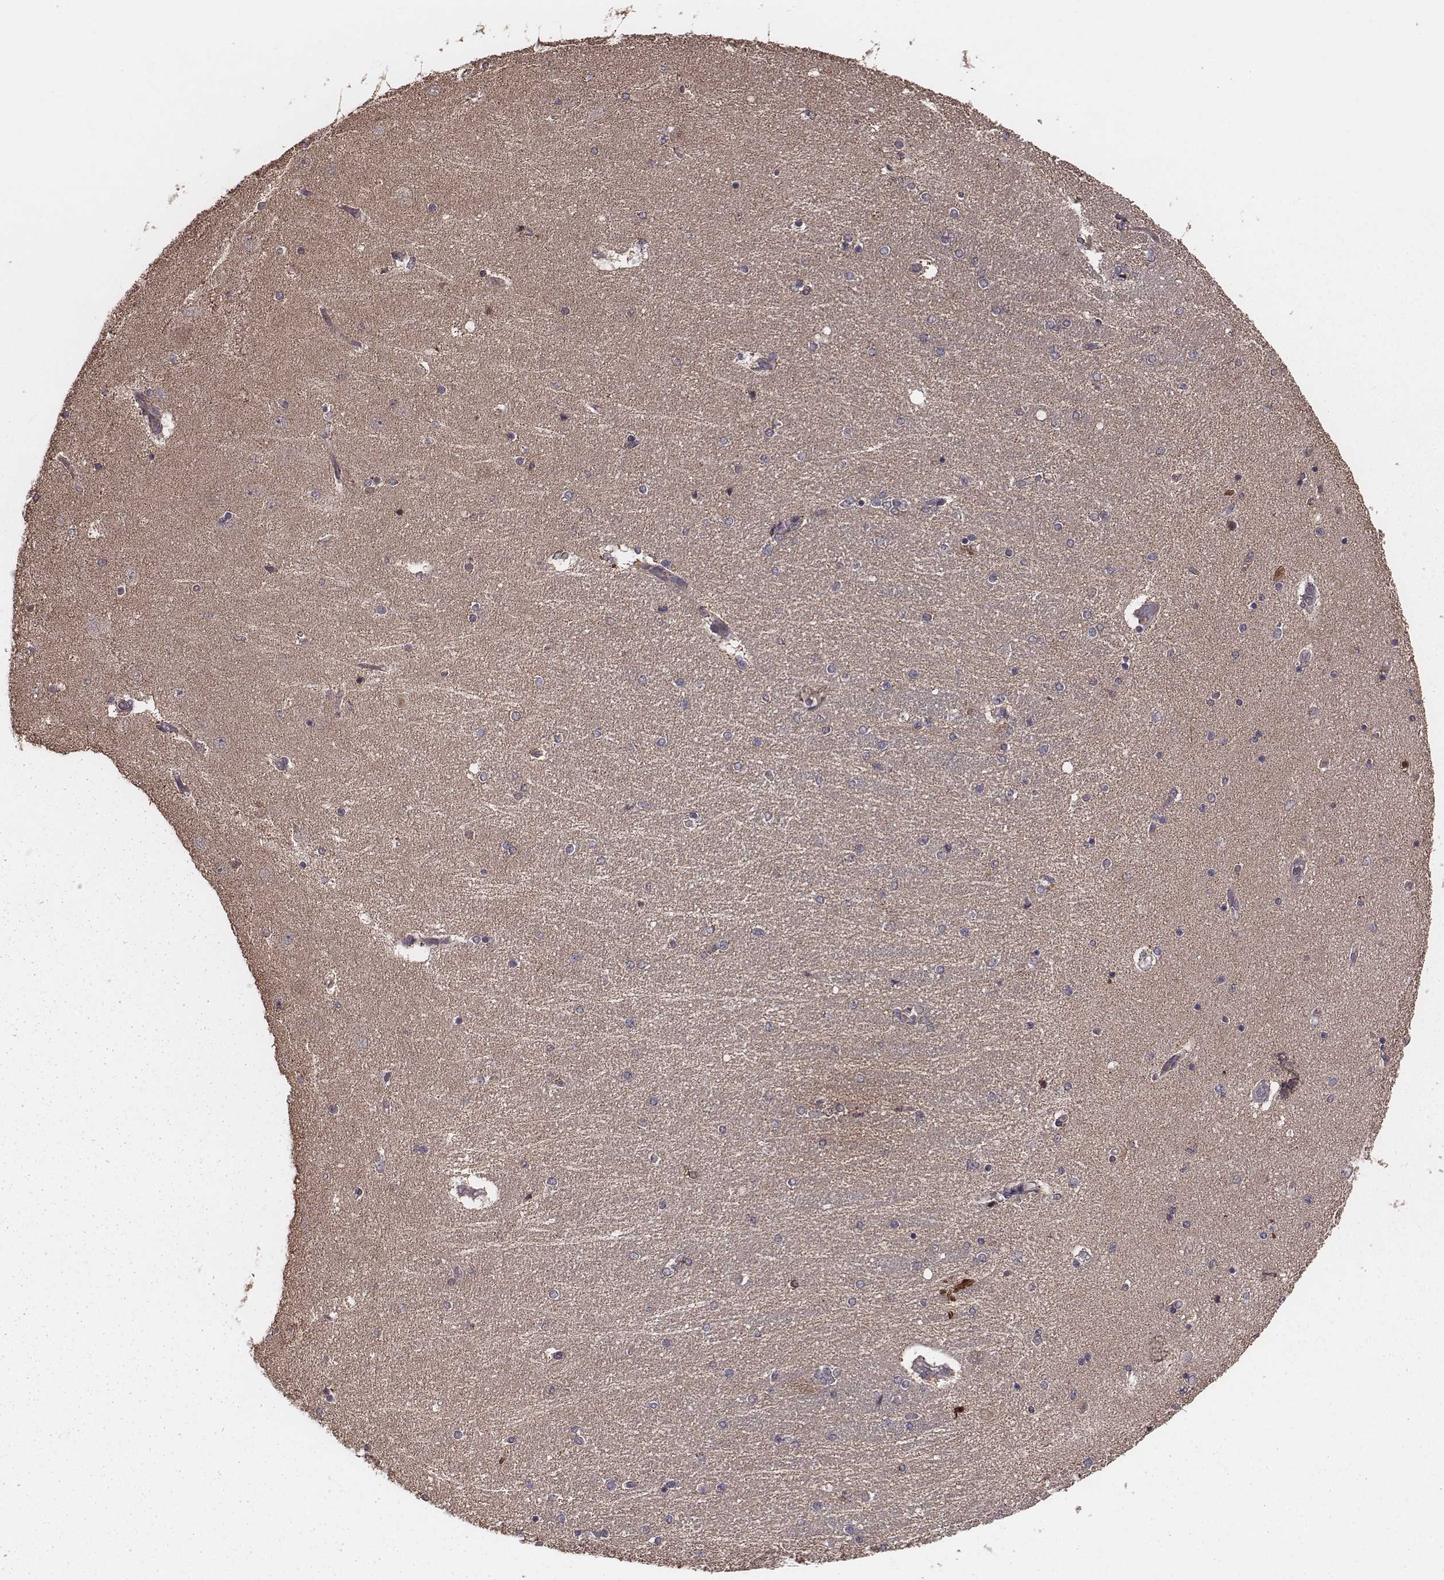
{"staining": {"intensity": "weak", "quantity": ">75%", "location": "cytoplasmic/membranous"}, "tissue": "hippocampus", "cell_type": "Glial cells", "image_type": "normal", "snomed": [{"axis": "morphology", "description": "Normal tissue, NOS"}, {"axis": "topography", "description": "Hippocampus"}], "caption": "Protein positivity by immunohistochemistry displays weak cytoplasmic/membranous staining in approximately >75% of glial cells in benign hippocampus.", "gene": "PDCD2L", "patient": {"sex": "female", "age": 54}}